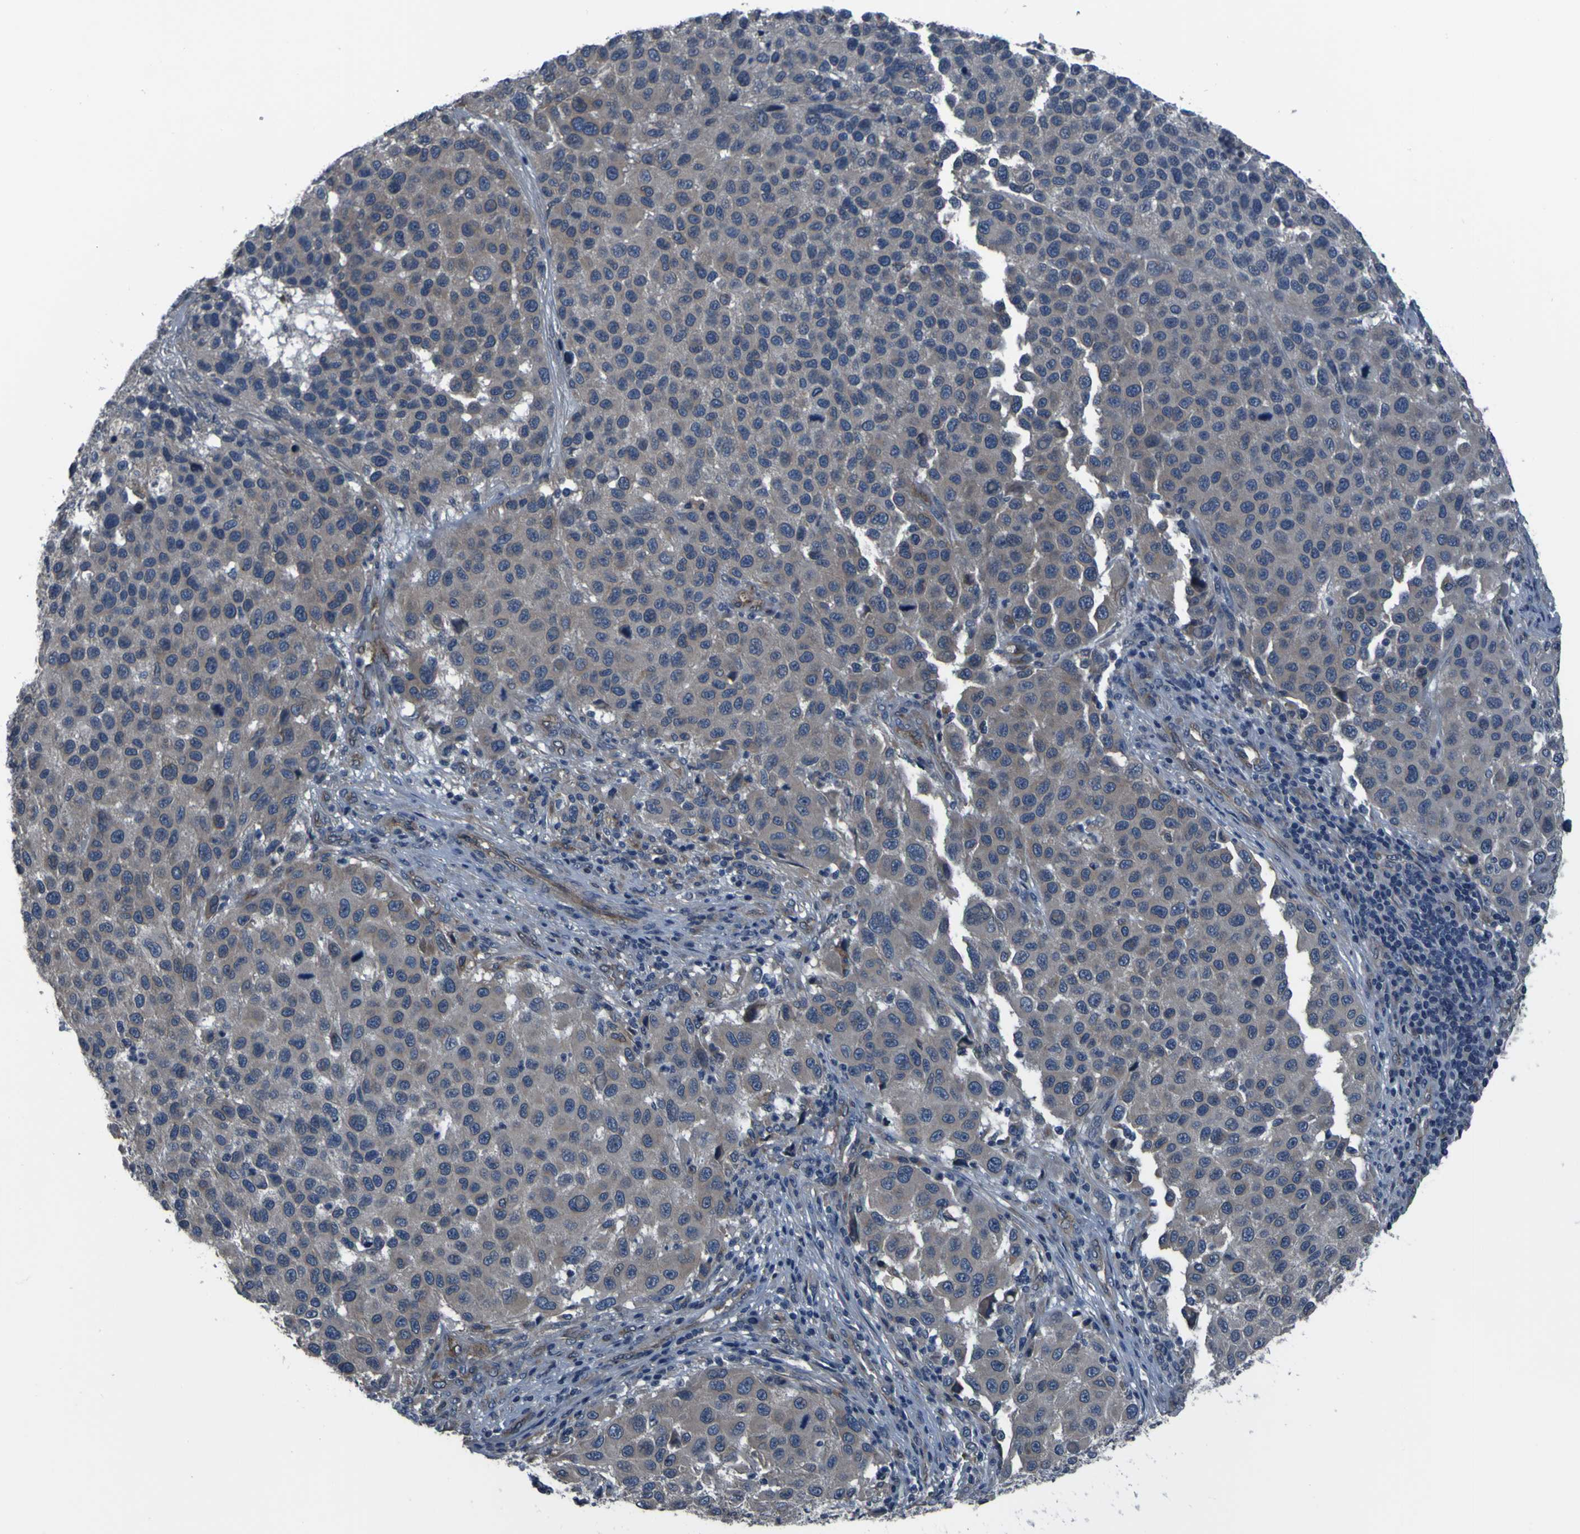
{"staining": {"intensity": "weak", "quantity": ">75%", "location": "cytoplasmic/membranous"}, "tissue": "melanoma", "cell_type": "Tumor cells", "image_type": "cancer", "snomed": [{"axis": "morphology", "description": "Malignant melanoma, Metastatic site"}, {"axis": "topography", "description": "Lymph node"}], "caption": "This is an image of immunohistochemistry staining of malignant melanoma (metastatic site), which shows weak expression in the cytoplasmic/membranous of tumor cells.", "gene": "GRAMD1A", "patient": {"sex": "male", "age": 61}}